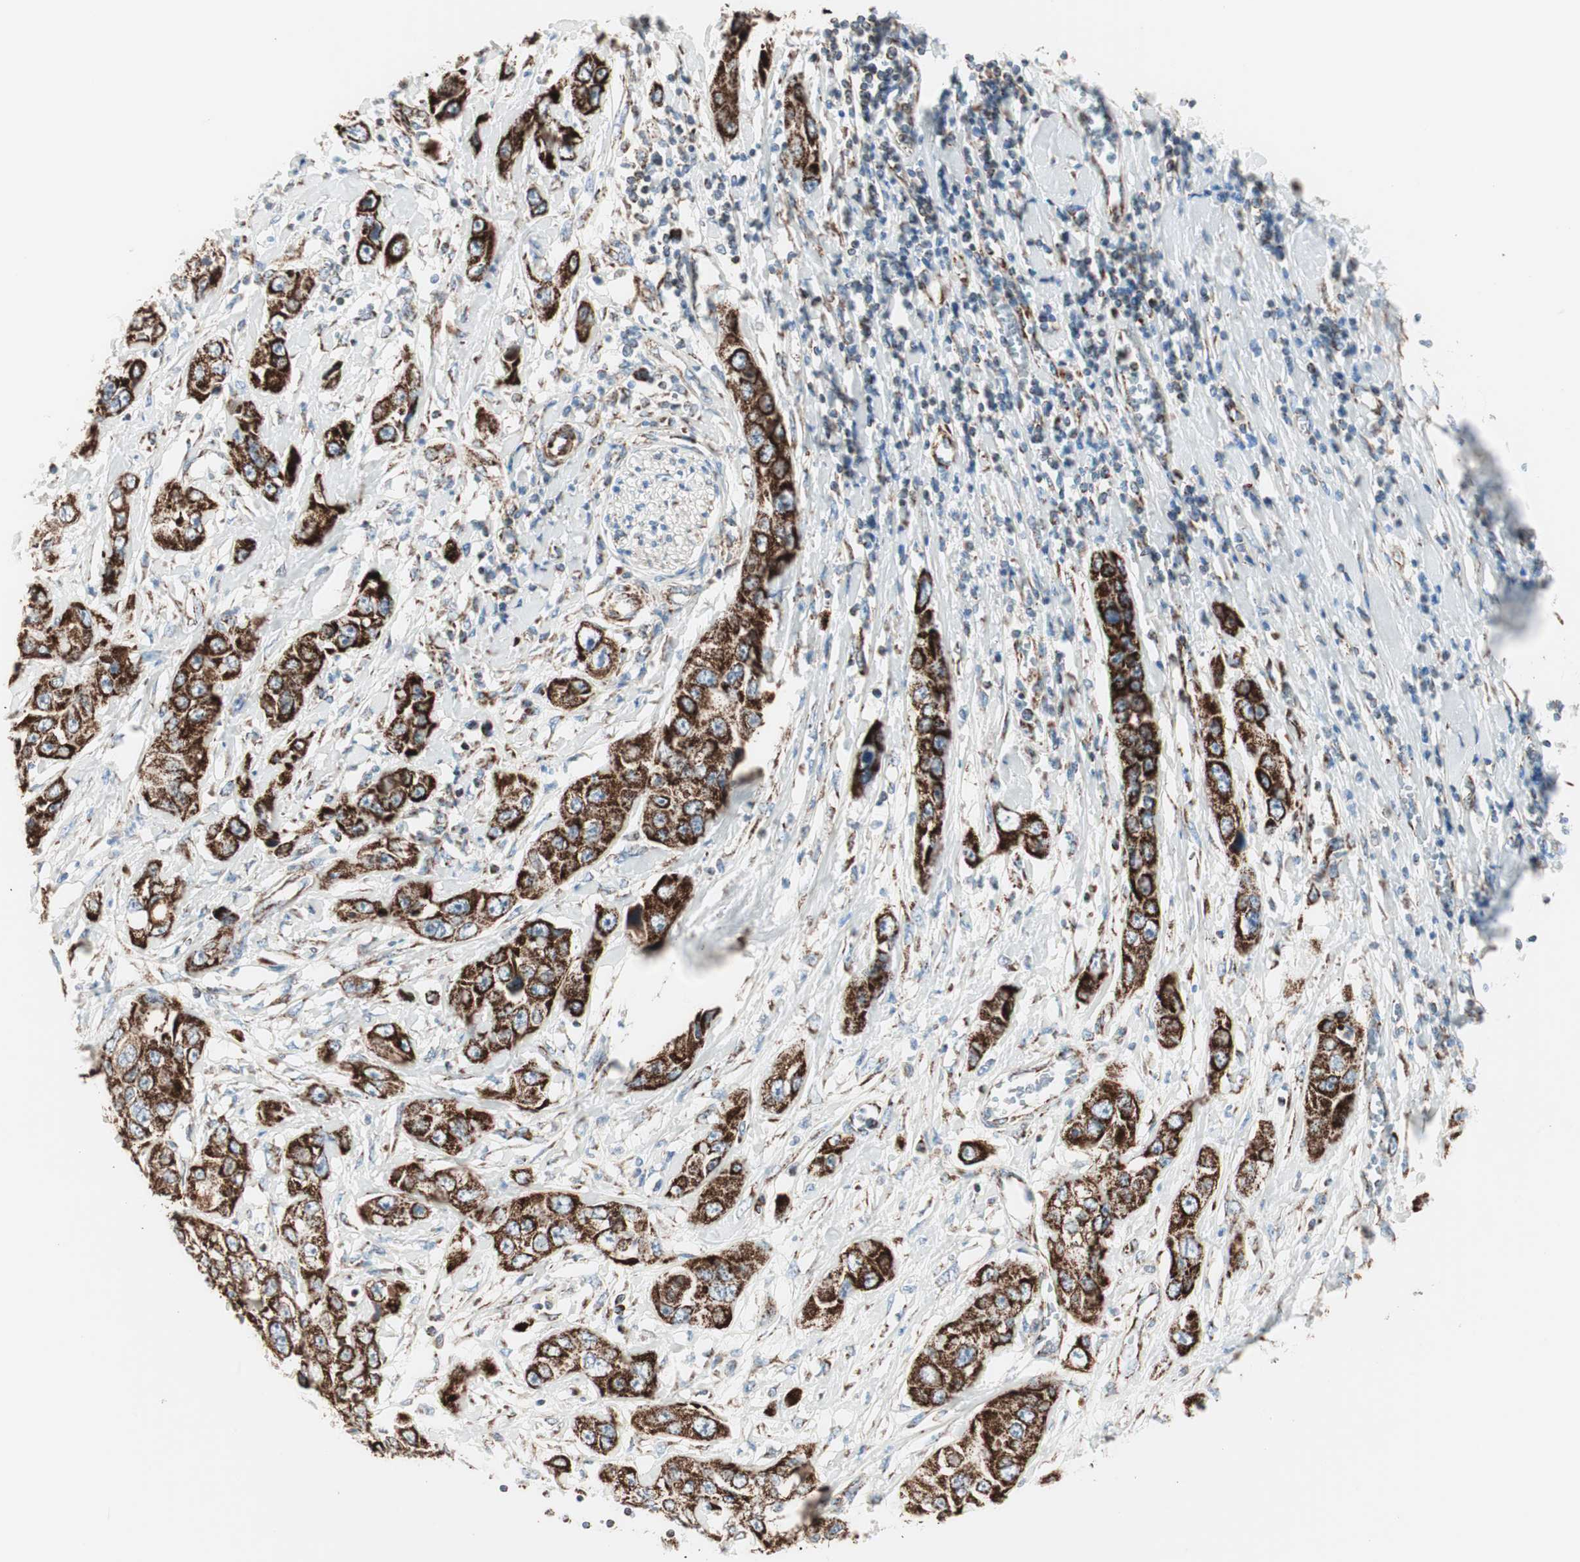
{"staining": {"intensity": "strong", "quantity": ">75%", "location": "cytoplasmic/membranous"}, "tissue": "pancreatic cancer", "cell_type": "Tumor cells", "image_type": "cancer", "snomed": [{"axis": "morphology", "description": "Adenocarcinoma, NOS"}, {"axis": "topography", "description": "Pancreas"}], "caption": "The histopathology image demonstrates immunohistochemical staining of pancreatic adenocarcinoma. There is strong cytoplasmic/membranous positivity is present in about >75% of tumor cells.", "gene": "TOMM20", "patient": {"sex": "female", "age": 70}}